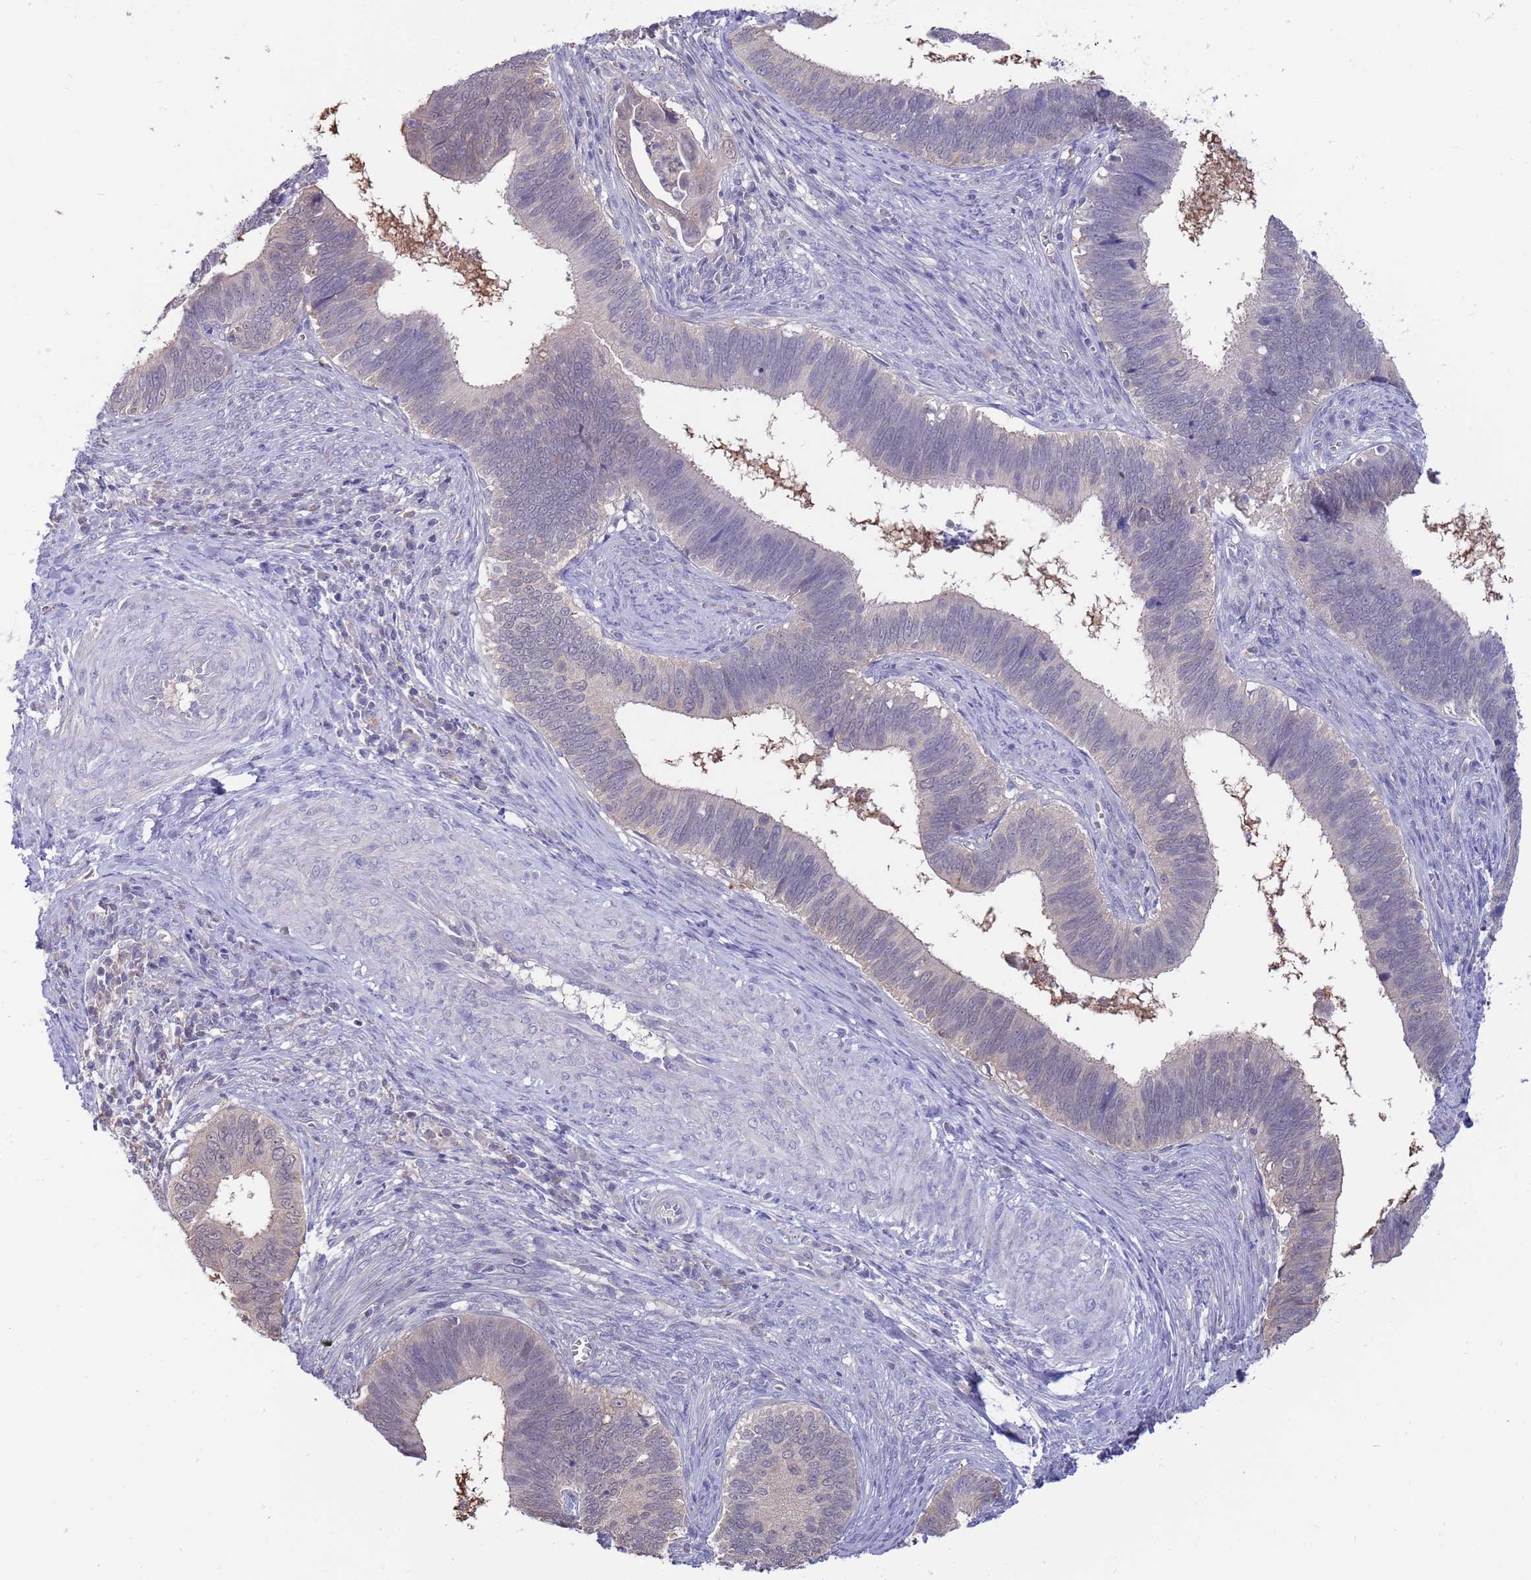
{"staining": {"intensity": "negative", "quantity": "none", "location": "none"}, "tissue": "cervical cancer", "cell_type": "Tumor cells", "image_type": "cancer", "snomed": [{"axis": "morphology", "description": "Adenocarcinoma, NOS"}, {"axis": "topography", "description": "Cervix"}], "caption": "Protein analysis of cervical adenocarcinoma shows no significant staining in tumor cells.", "gene": "AP5S1", "patient": {"sex": "female", "age": 42}}